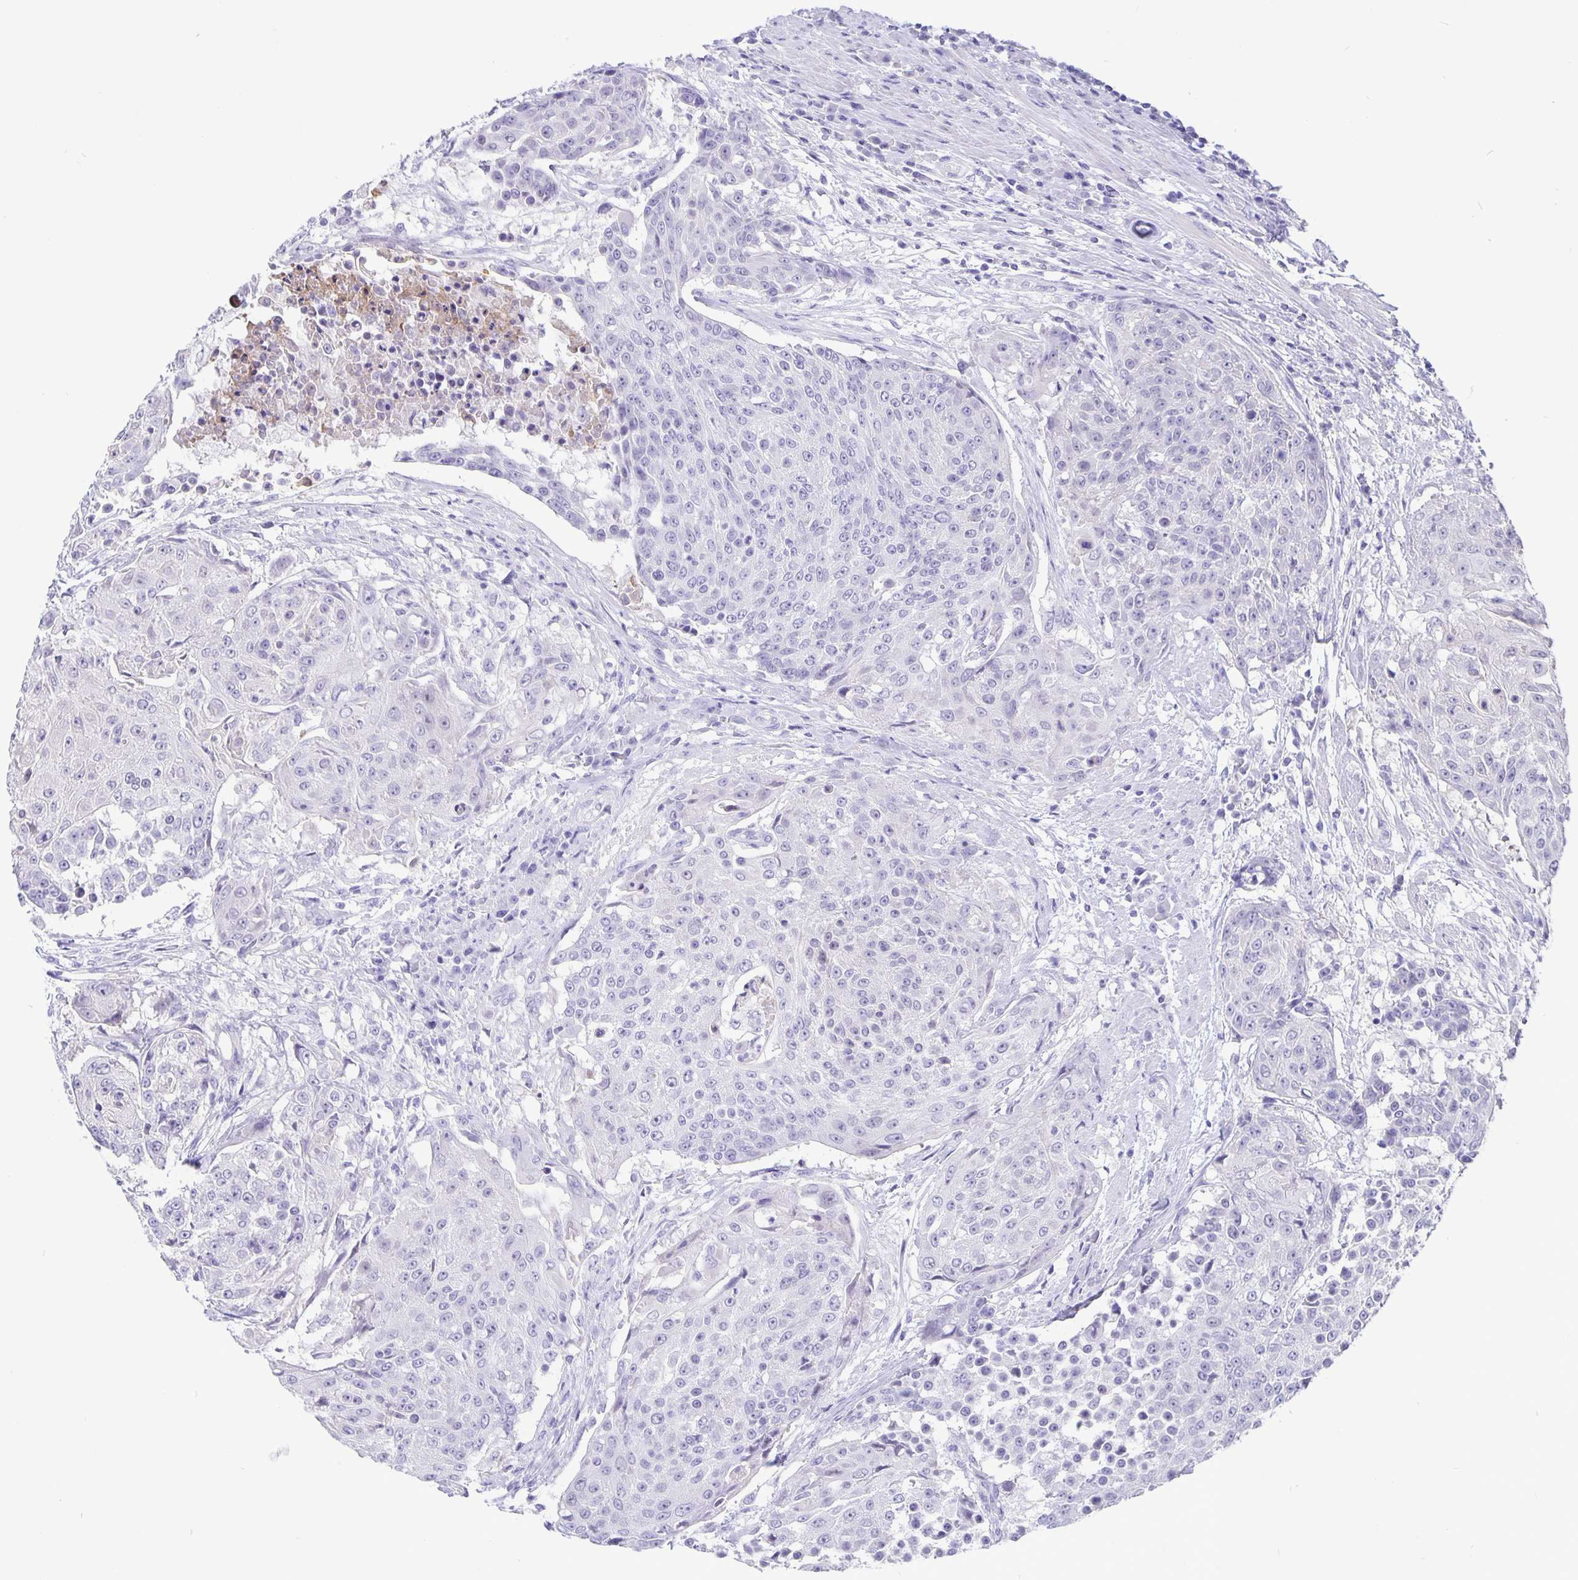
{"staining": {"intensity": "negative", "quantity": "none", "location": "none"}, "tissue": "urothelial cancer", "cell_type": "Tumor cells", "image_type": "cancer", "snomed": [{"axis": "morphology", "description": "Urothelial carcinoma, High grade"}, {"axis": "topography", "description": "Urinary bladder"}], "caption": "Tumor cells show no significant protein positivity in urothelial carcinoma (high-grade).", "gene": "ERMN", "patient": {"sex": "female", "age": 63}}